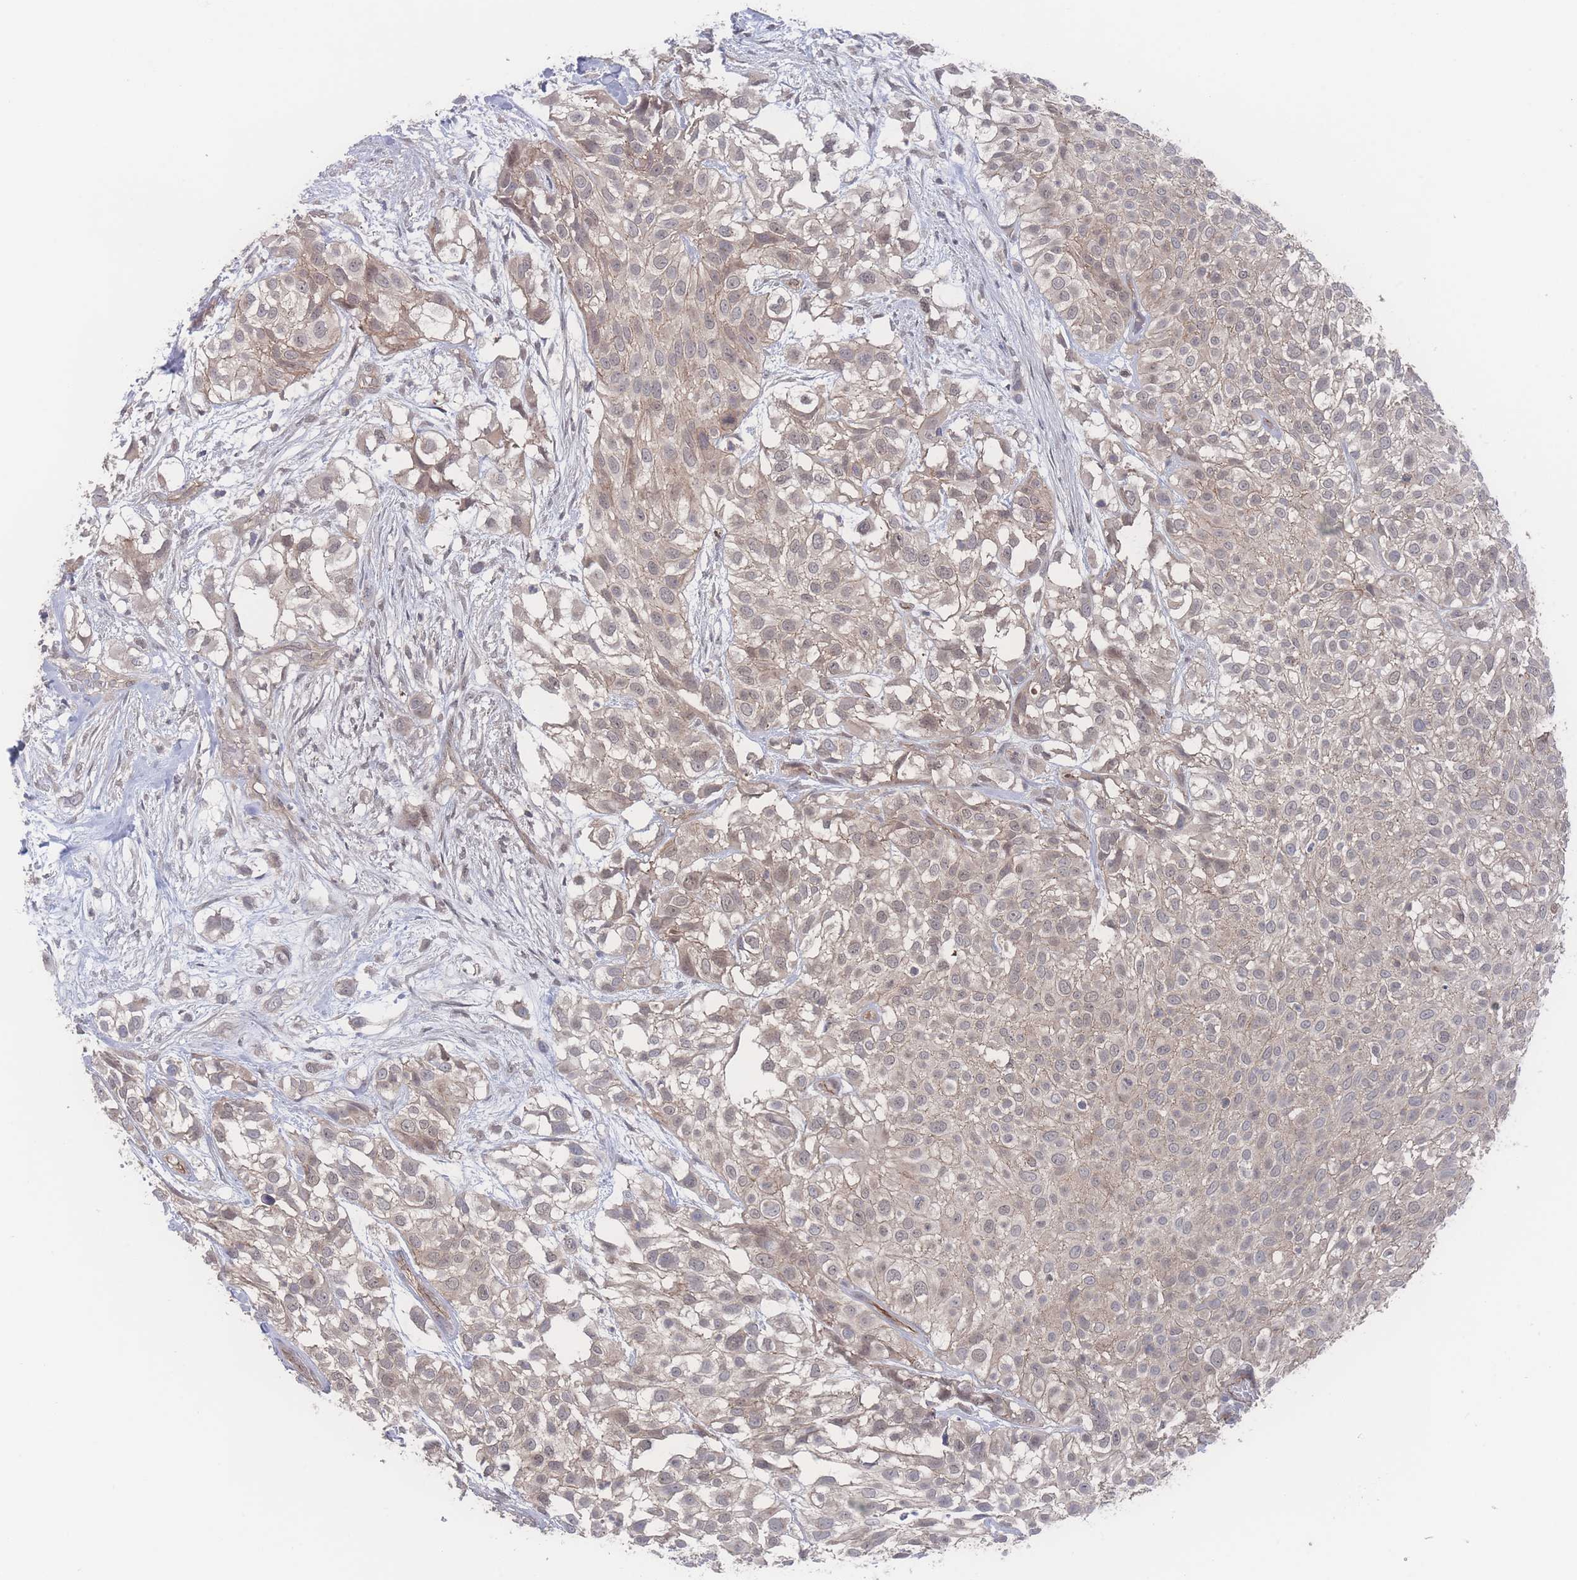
{"staining": {"intensity": "weak", "quantity": "25%-75%", "location": "cytoplasmic/membranous"}, "tissue": "urothelial cancer", "cell_type": "Tumor cells", "image_type": "cancer", "snomed": [{"axis": "morphology", "description": "Urothelial carcinoma, High grade"}, {"axis": "topography", "description": "Urinary bladder"}], "caption": "Brown immunohistochemical staining in urothelial carcinoma (high-grade) demonstrates weak cytoplasmic/membranous staining in approximately 25%-75% of tumor cells.", "gene": "NBEAL1", "patient": {"sex": "male", "age": 56}}